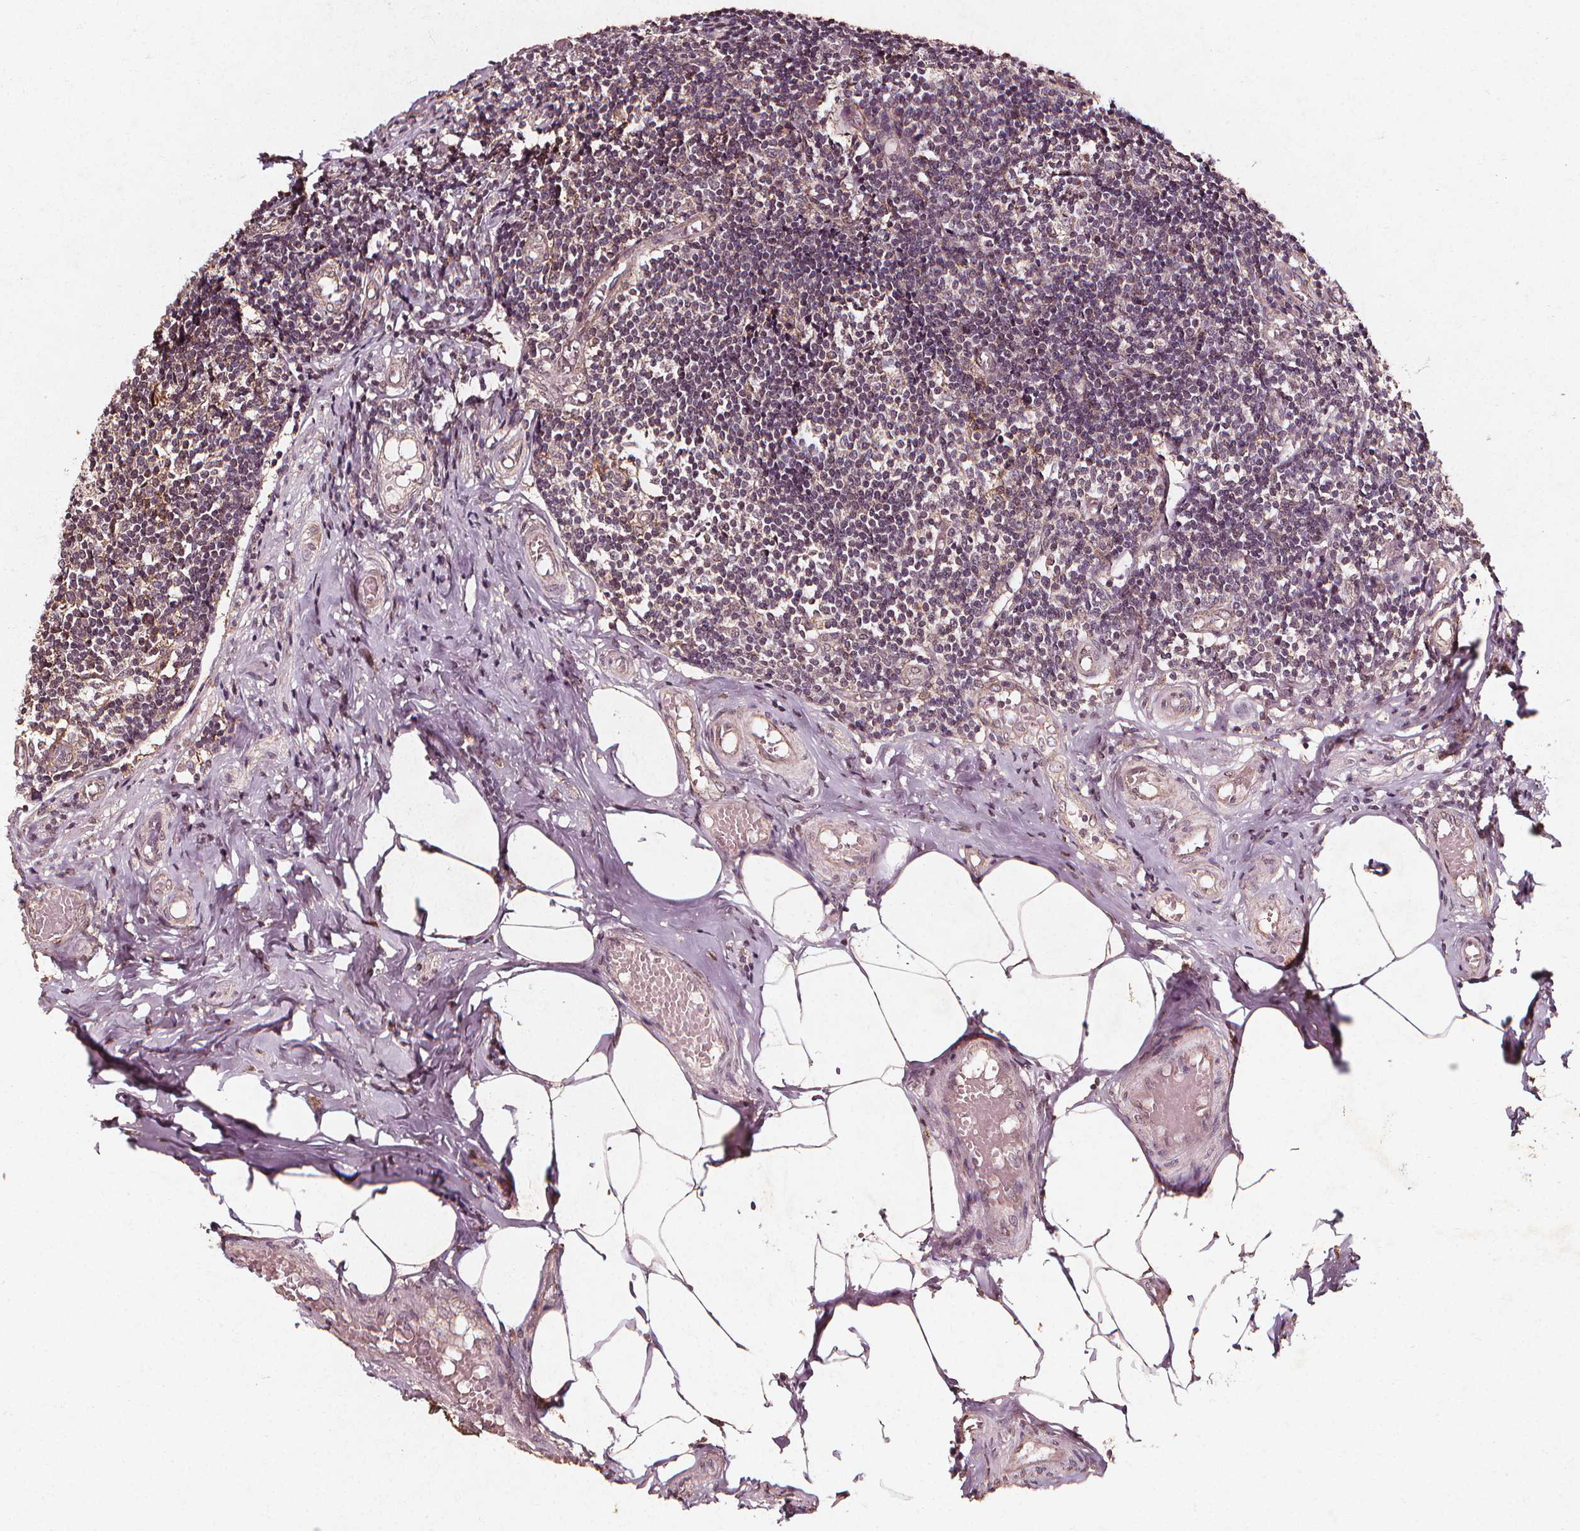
{"staining": {"intensity": "moderate", "quantity": "25%-75%", "location": "cytoplasmic/membranous"}, "tissue": "appendix", "cell_type": "Glandular cells", "image_type": "normal", "snomed": [{"axis": "morphology", "description": "Normal tissue, NOS"}, {"axis": "topography", "description": "Appendix"}], "caption": "Protein staining demonstrates moderate cytoplasmic/membranous expression in about 25%-75% of glandular cells in unremarkable appendix.", "gene": "ABCA1", "patient": {"sex": "female", "age": 32}}